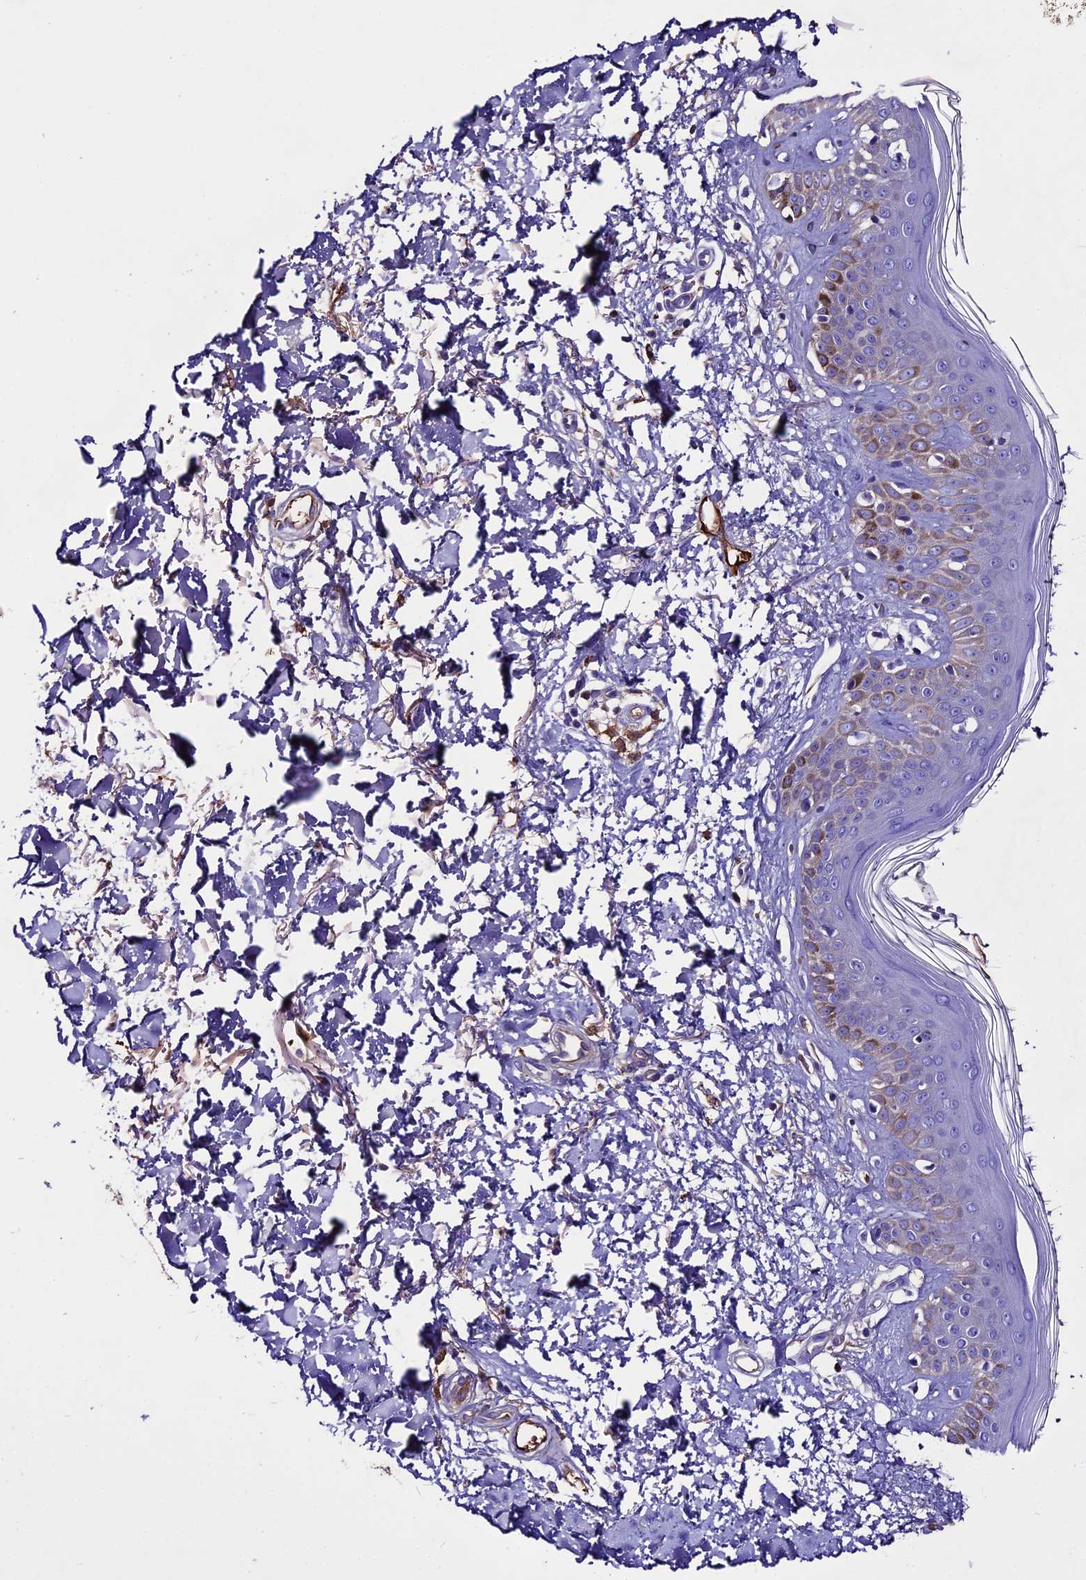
{"staining": {"intensity": "negative", "quantity": "none", "location": "none"}, "tissue": "skin", "cell_type": "Fibroblasts", "image_type": "normal", "snomed": [{"axis": "morphology", "description": "Normal tissue, NOS"}, {"axis": "topography", "description": "Skin"}], "caption": "DAB immunohistochemical staining of unremarkable skin exhibits no significant positivity in fibroblasts. (Stains: DAB (3,3'-diaminobenzidine) immunohistochemistry with hematoxylin counter stain, Microscopy: brightfield microscopy at high magnification).", "gene": "TCP11L2", "patient": {"sex": "female", "age": 64}}